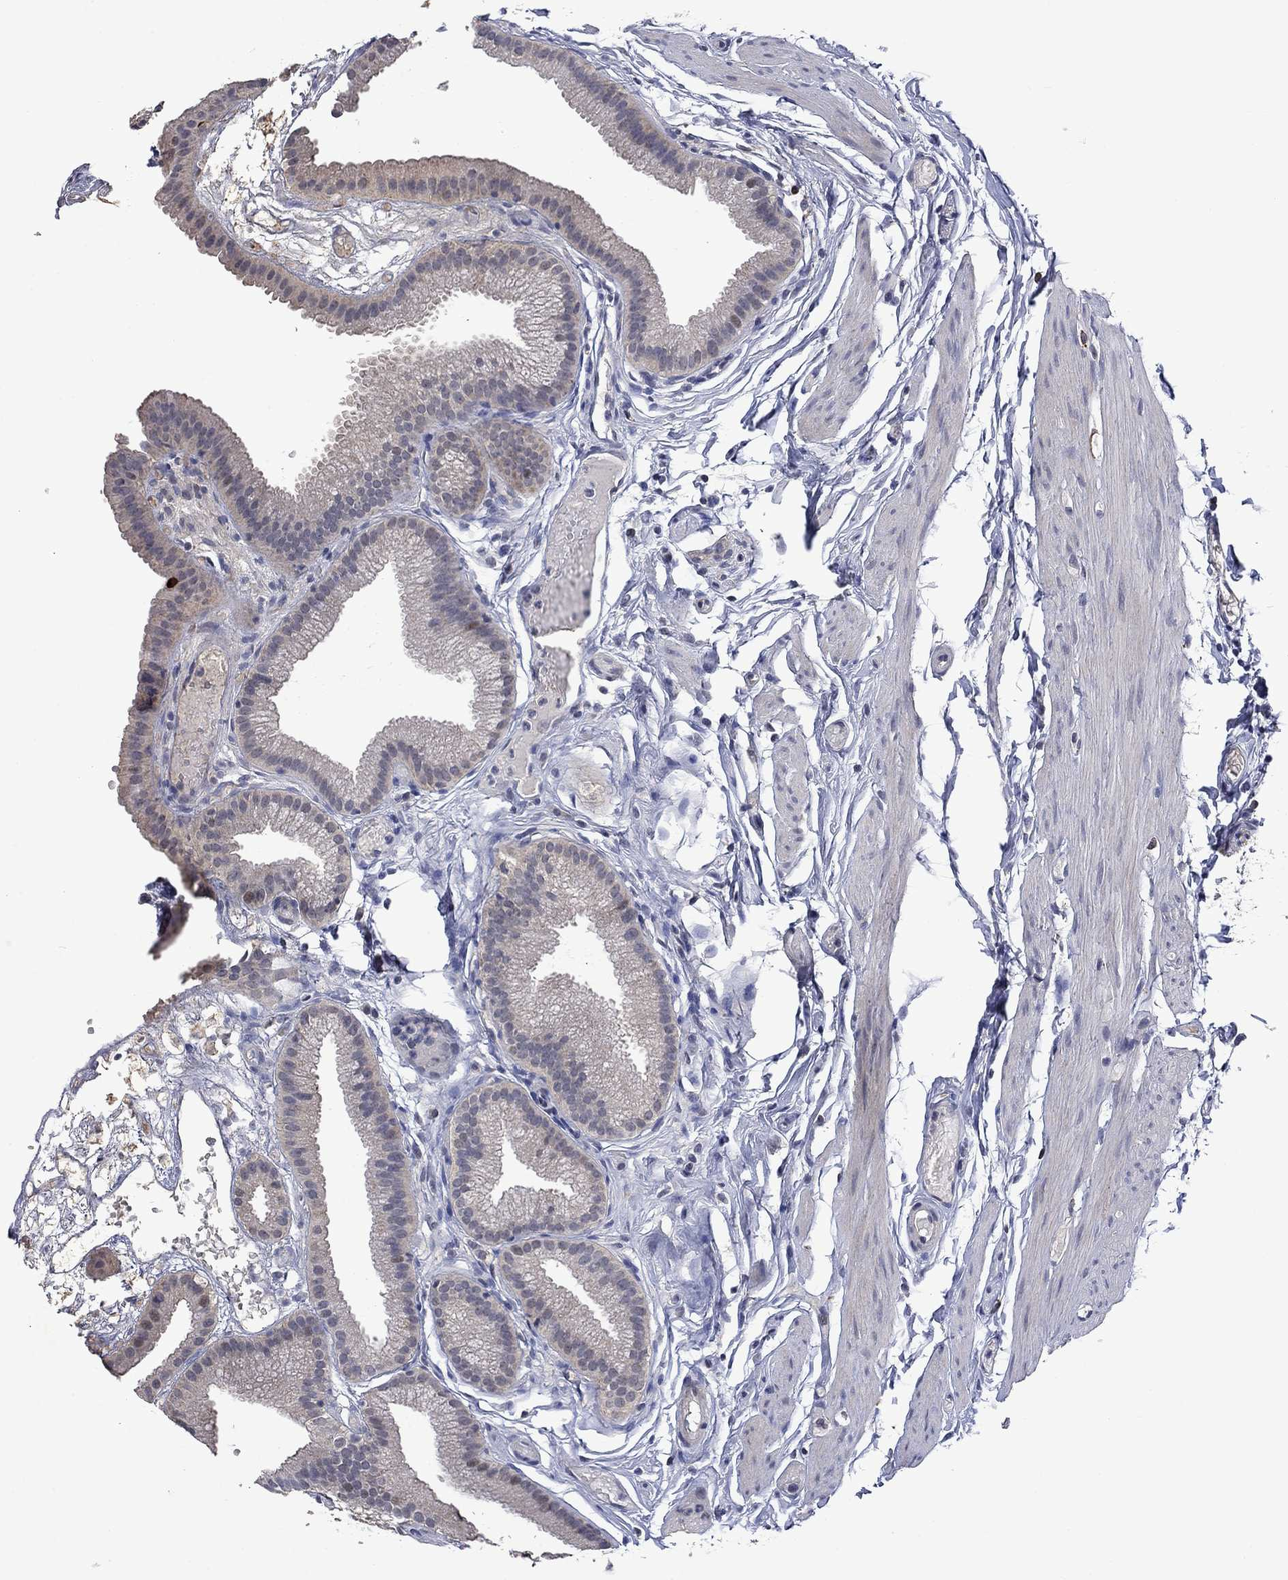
{"staining": {"intensity": "weak", "quantity": "<25%", "location": "nuclear"}, "tissue": "gallbladder", "cell_type": "Glandular cells", "image_type": "normal", "snomed": [{"axis": "morphology", "description": "Normal tissue, NOS"}, {"axis": "topography", "description": "Gallbladder"}], "caption": "Normal gallbladder was stained to show a protein in brown. There is no significant expression in glandular cells. (Immunohistochemistry, brightfield microscopy, high magnification).", "gene": "PHKA1", "patient": {"sex": "female", "age": 45}}